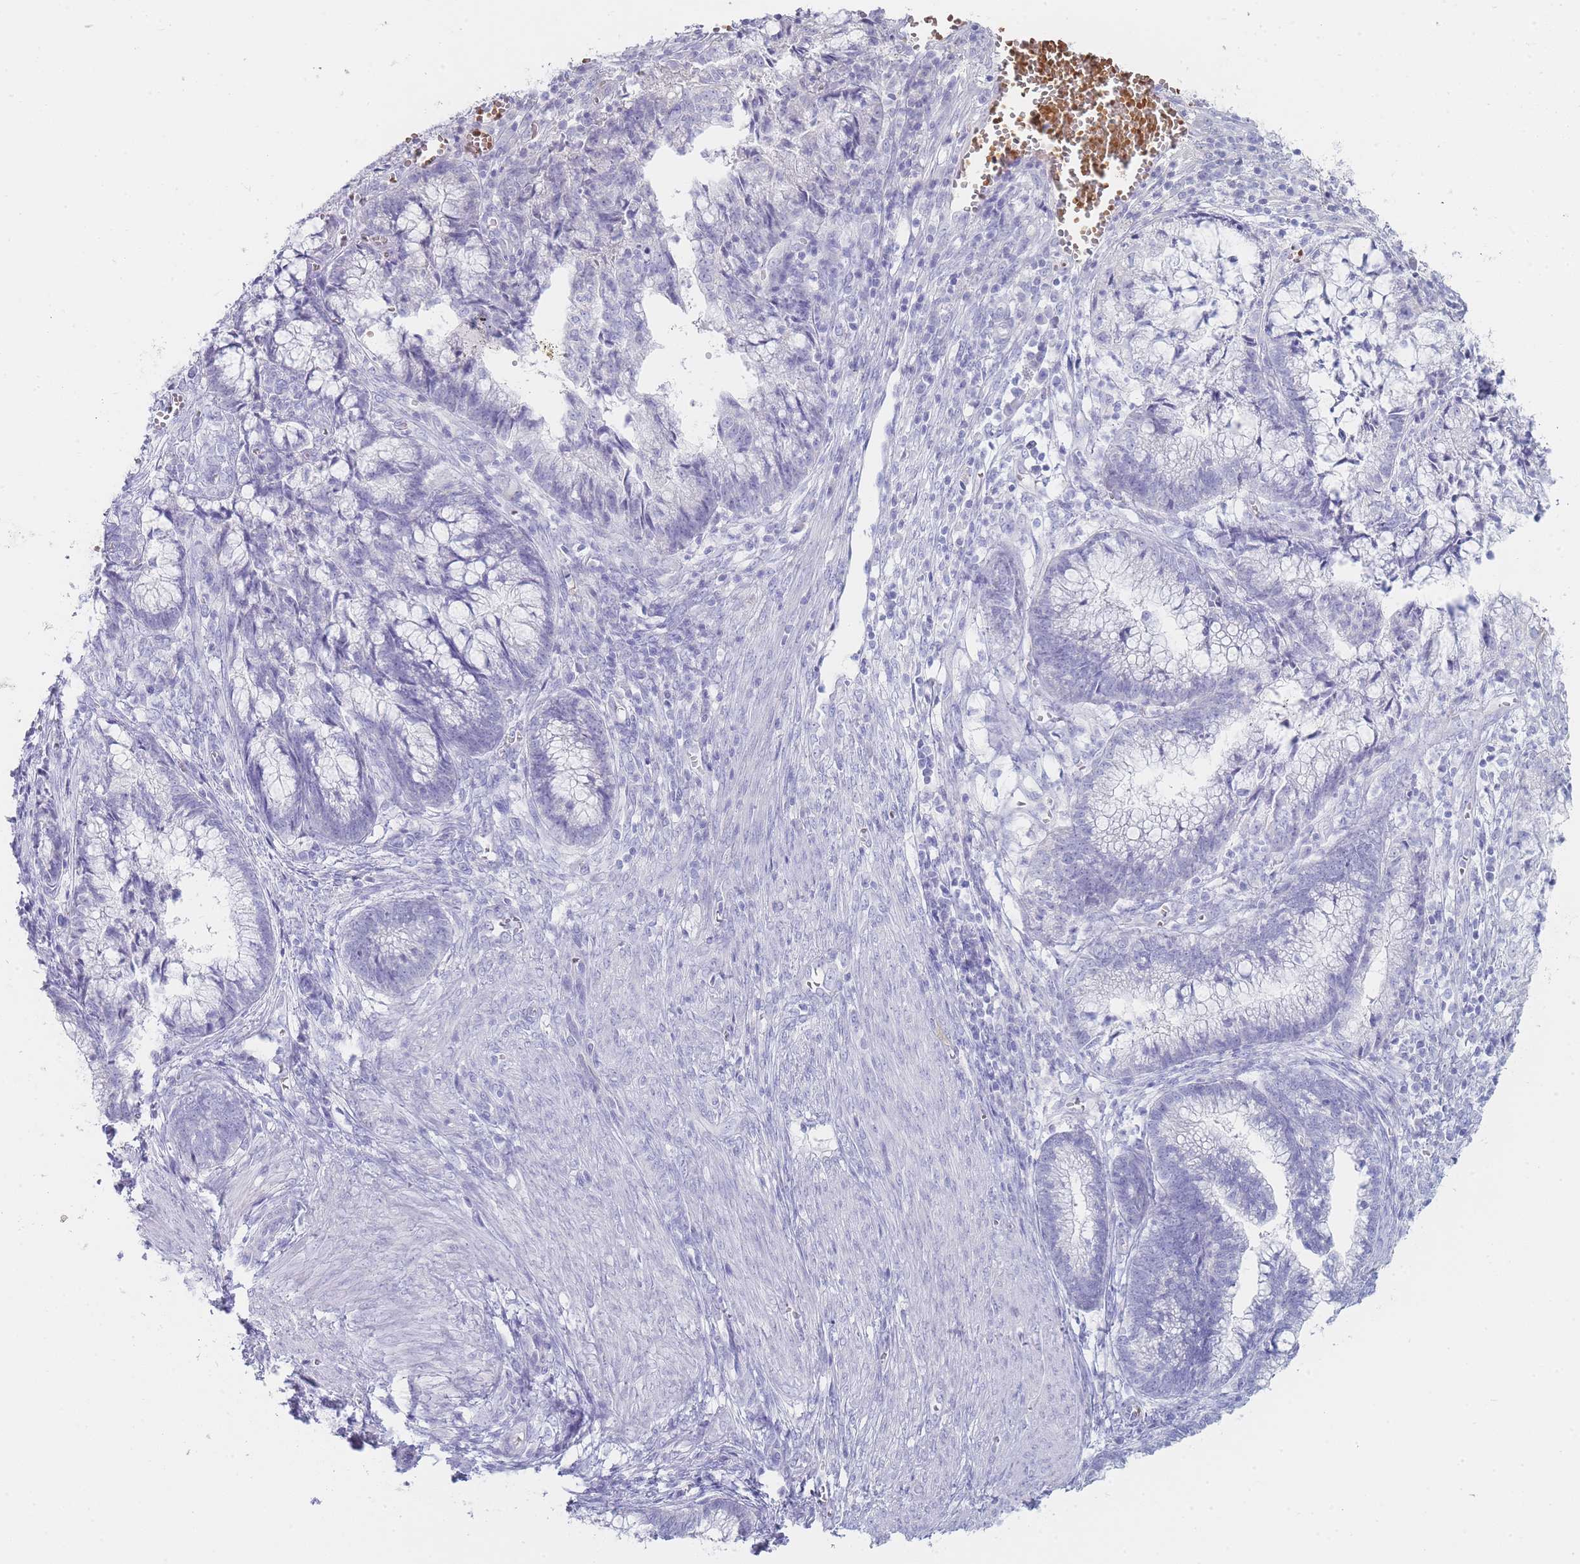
{"staining": {"intensity": "negative", "quantity": "none", "location": "none"}, "tissue": "cervical cancer", "cell_type": "Tumor cells", "image_type": "cancer", "snomed": [{"axis": "morphology", "description": "Adenocarcinoma, NOS"}, {"axis": "topography", "description": "Cervix"}], "caption": "A high-resolution micrograph shows IHC staining of cervical cancer, which displays no significant positivity in tumor cells.", "gene": "HBG2", "patient": {"sex": "female", "age": 44}}